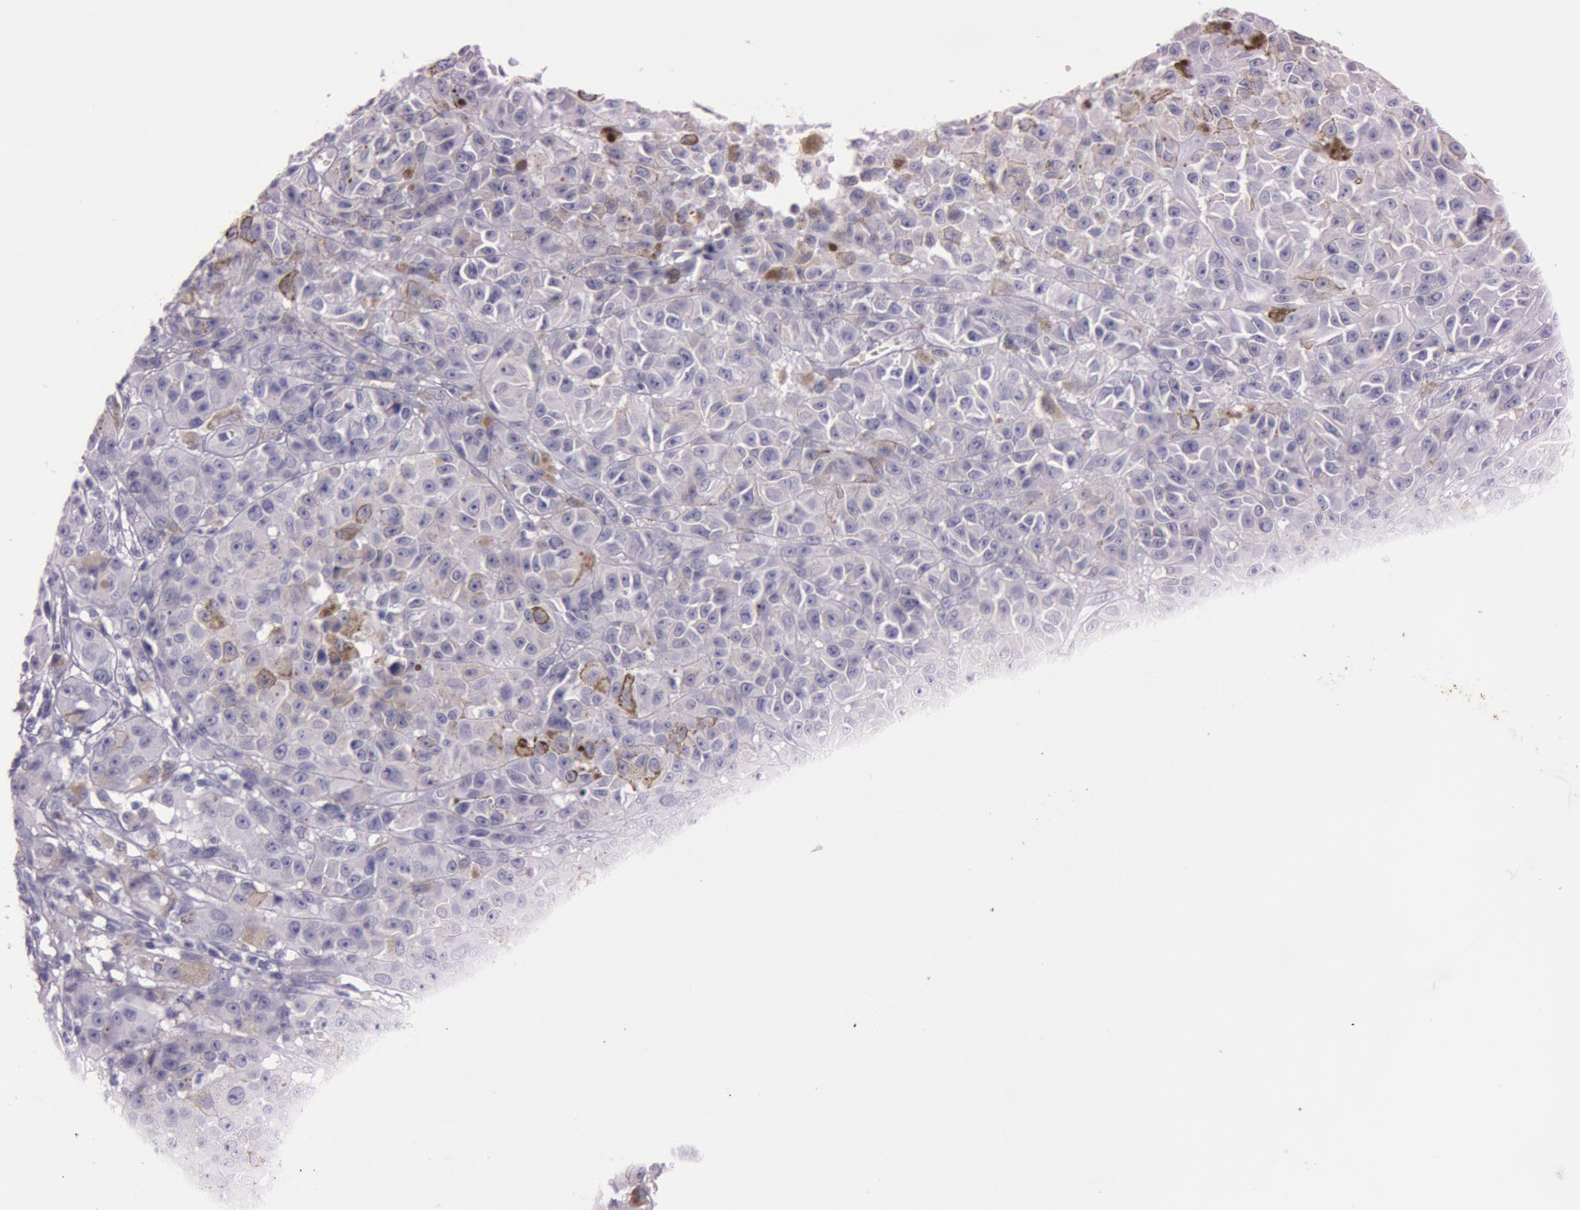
{"staining": {"intensity": "moderate", "quantity": "<25%", "location": "cytoplasmic/membranous"}, "tissue": "melanoma", "cell_type": "Tumor cells", "image_type": "cancer", "snomed": [{"axis": "morphology", "description": "Malignant melanoma, NOS"}, {"axis": "topography", "description": "Skin"}], "caption": "About <25% of tumor cells in human melanoma exhibit moderate cytoplasmic/membranous protein positivity as visualized by brown immunohistochemical staining.", "gene": "S100A7", "patient": {"sex": "male", "age": 64}}